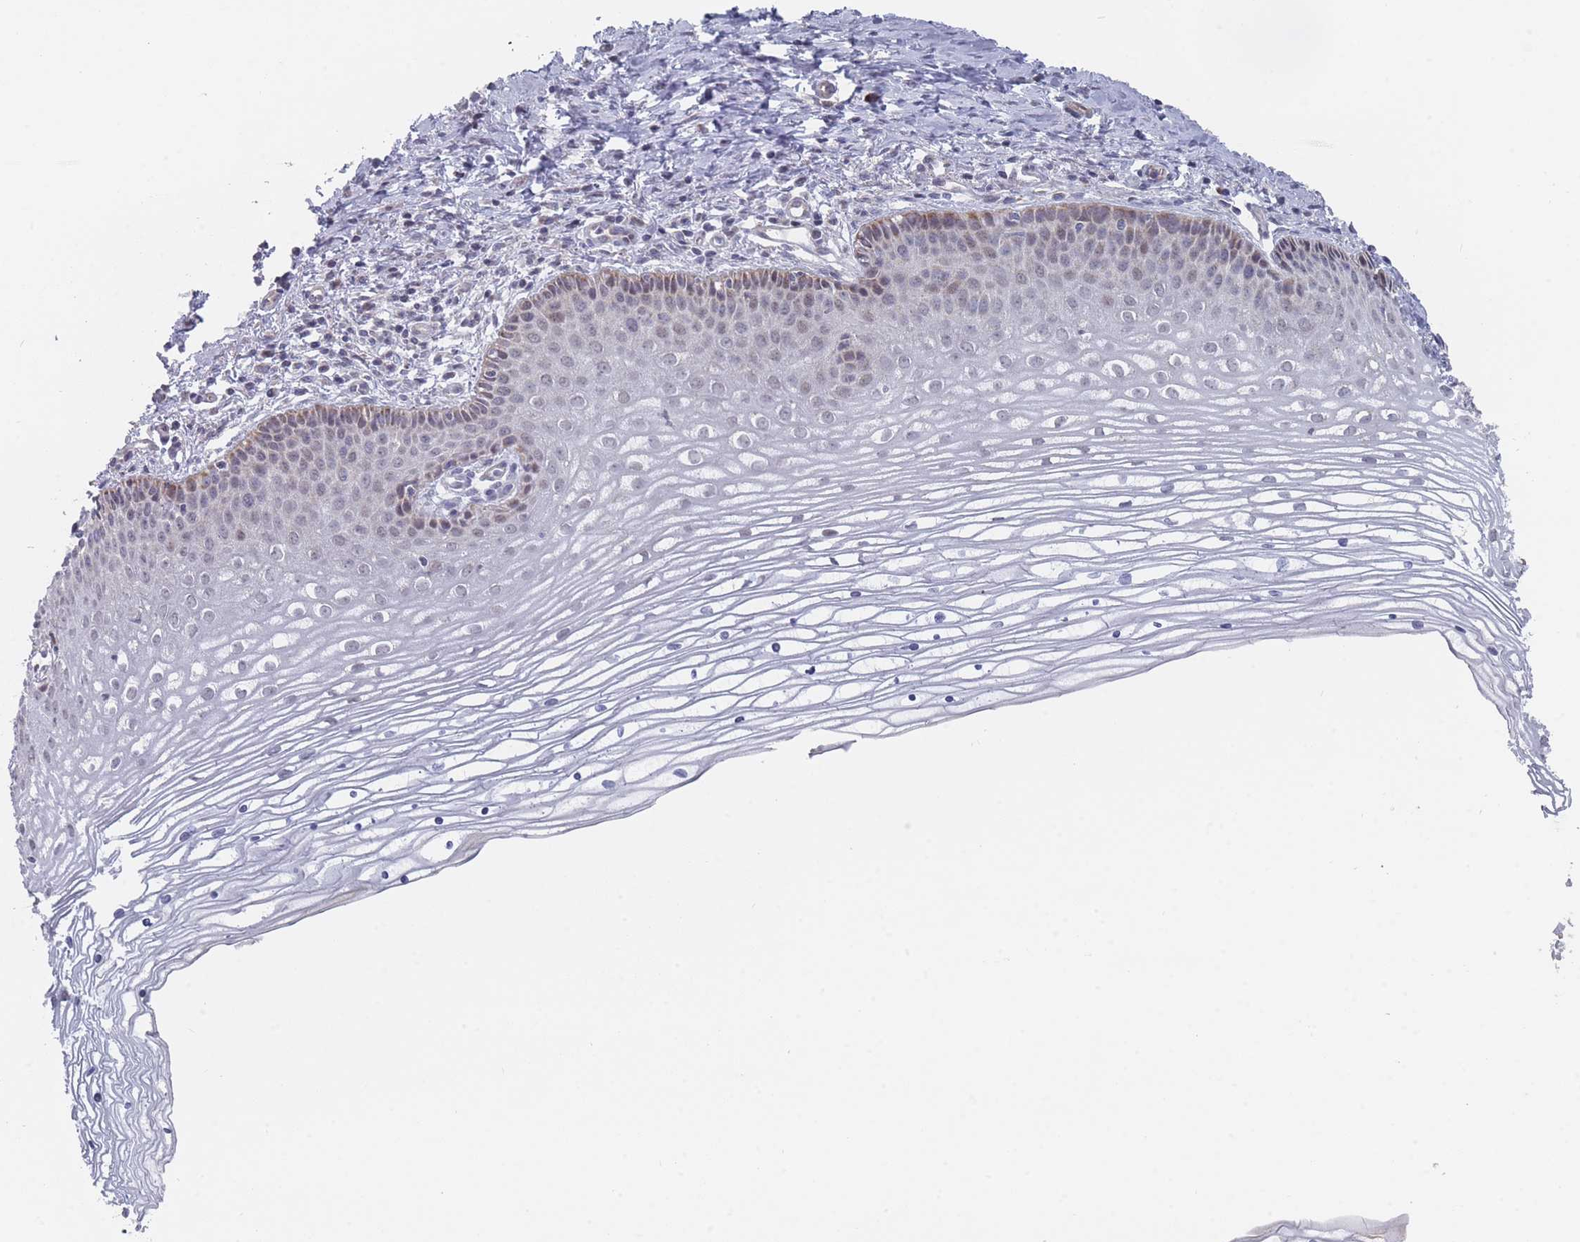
{"staining": {"intensity": "weak", "quantity": "25%-75%", "location": "cytoplasmic/membranous"}, "tissue": "cervix", "cell_type": "Glandular cells", "image_type": "normal", "snomed": [{"axis": "morphology", "description": "Normal tissue, NOS"}, {"axis": "topography", "description": "Cervix"}], "caption": "Protein expression analysis of unremarkable cervix displays weak cytoplasmic/membranous staining in about 25%-75% of glandular cells. The staining was performed using DAB (3,3'-diaminobenzidine), with brown indicating positive protein expression. Nuclei are stained blue with hematoxylin.", "gene": "TRARG1", "patient": {"sex": "female", "age": 47}}